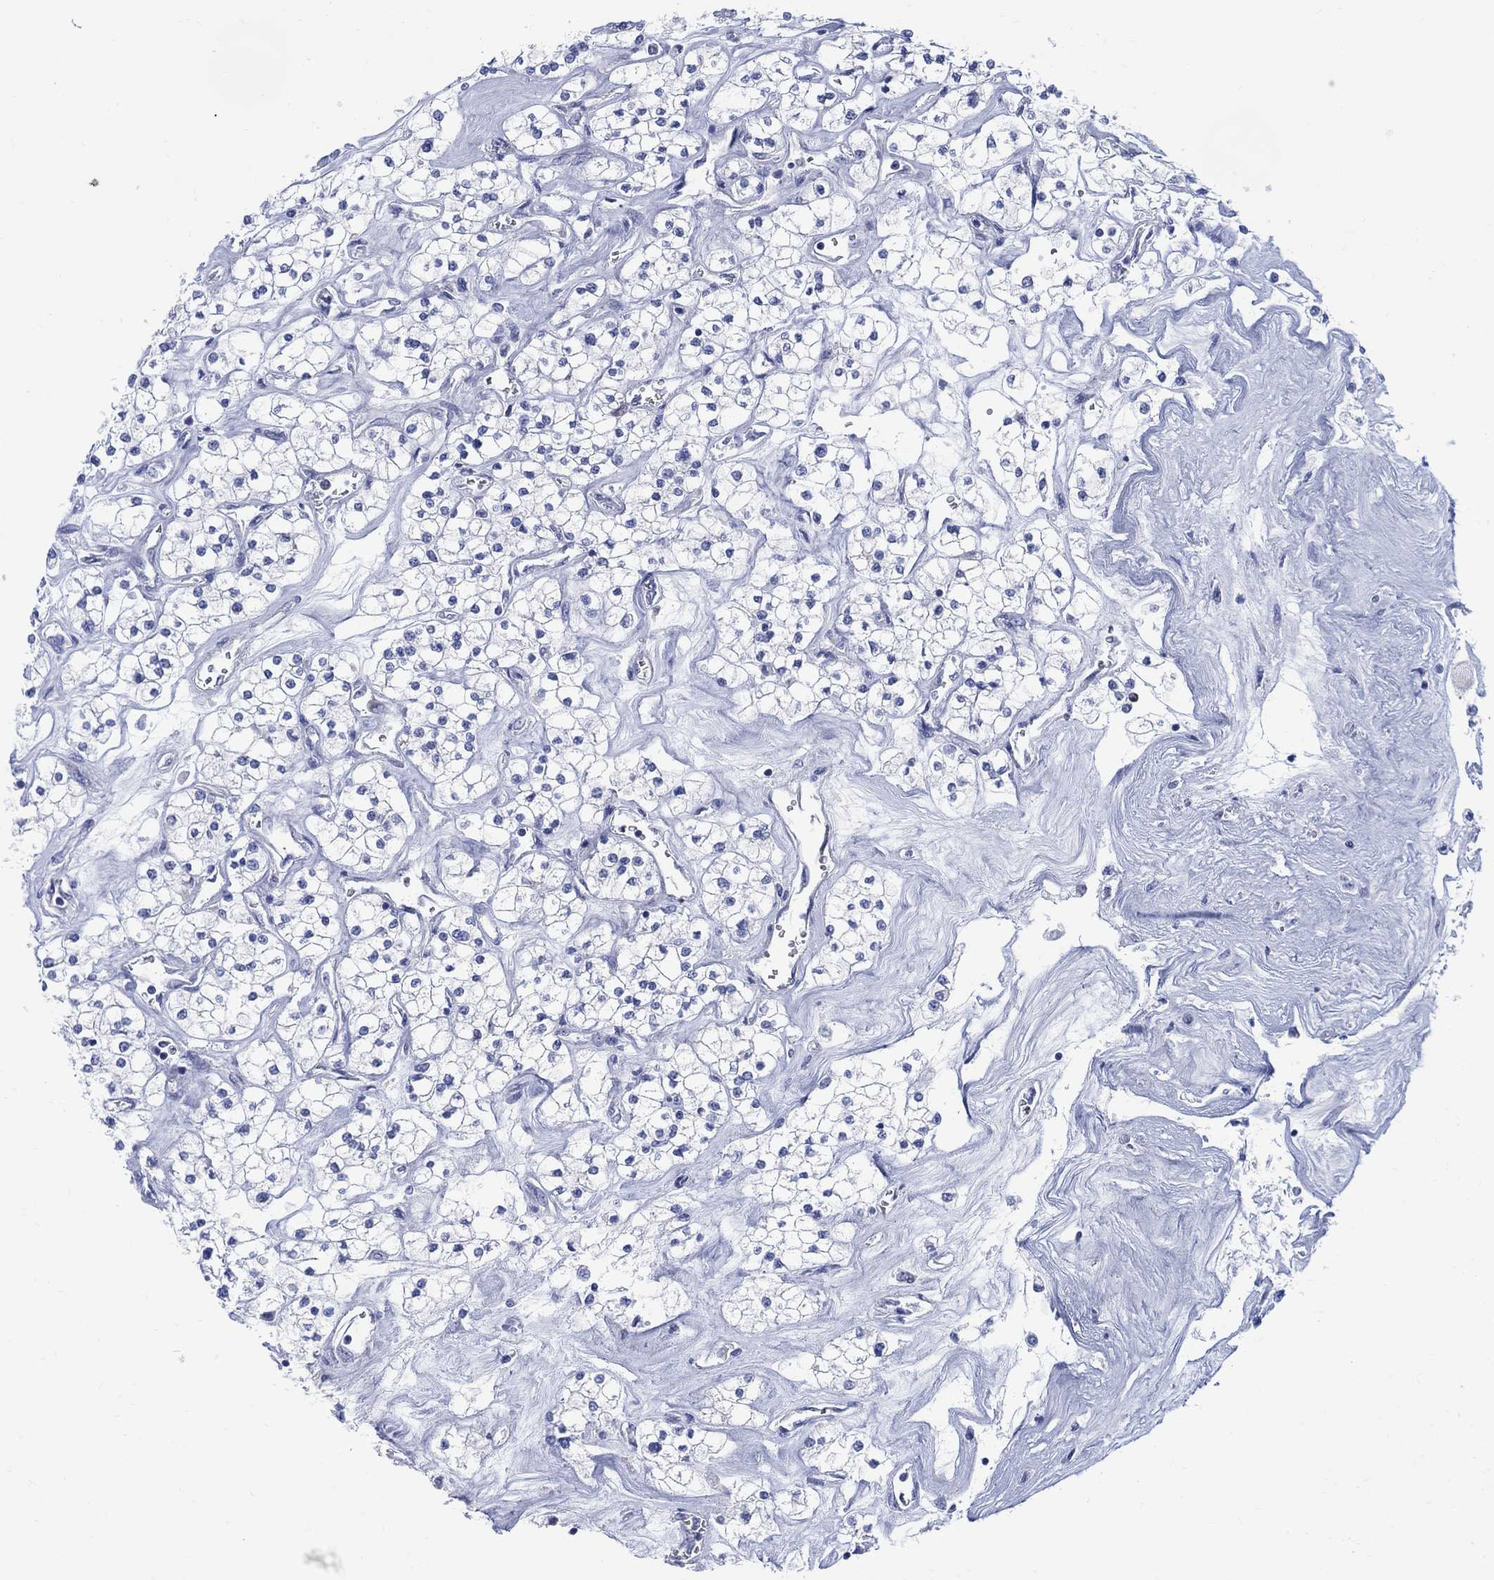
{"staining": {"intensity": "negative", "quantity": "none", "location": "none"}, "tissue": "renal cancer", "cell_type": "Tumor cells", "image_type": "cancer", "snomed": [{"axis": "morphology", "description": "Adenocarcinoma, NOS"}, {"axis": "topography", "description": "Kidney"}], "caption": "A photomicrograph of human renal adenocarcinoma is negative for staining in tumor cells.", "gene": "DDI1", "patient": {"sex": "male", "age": 80}}